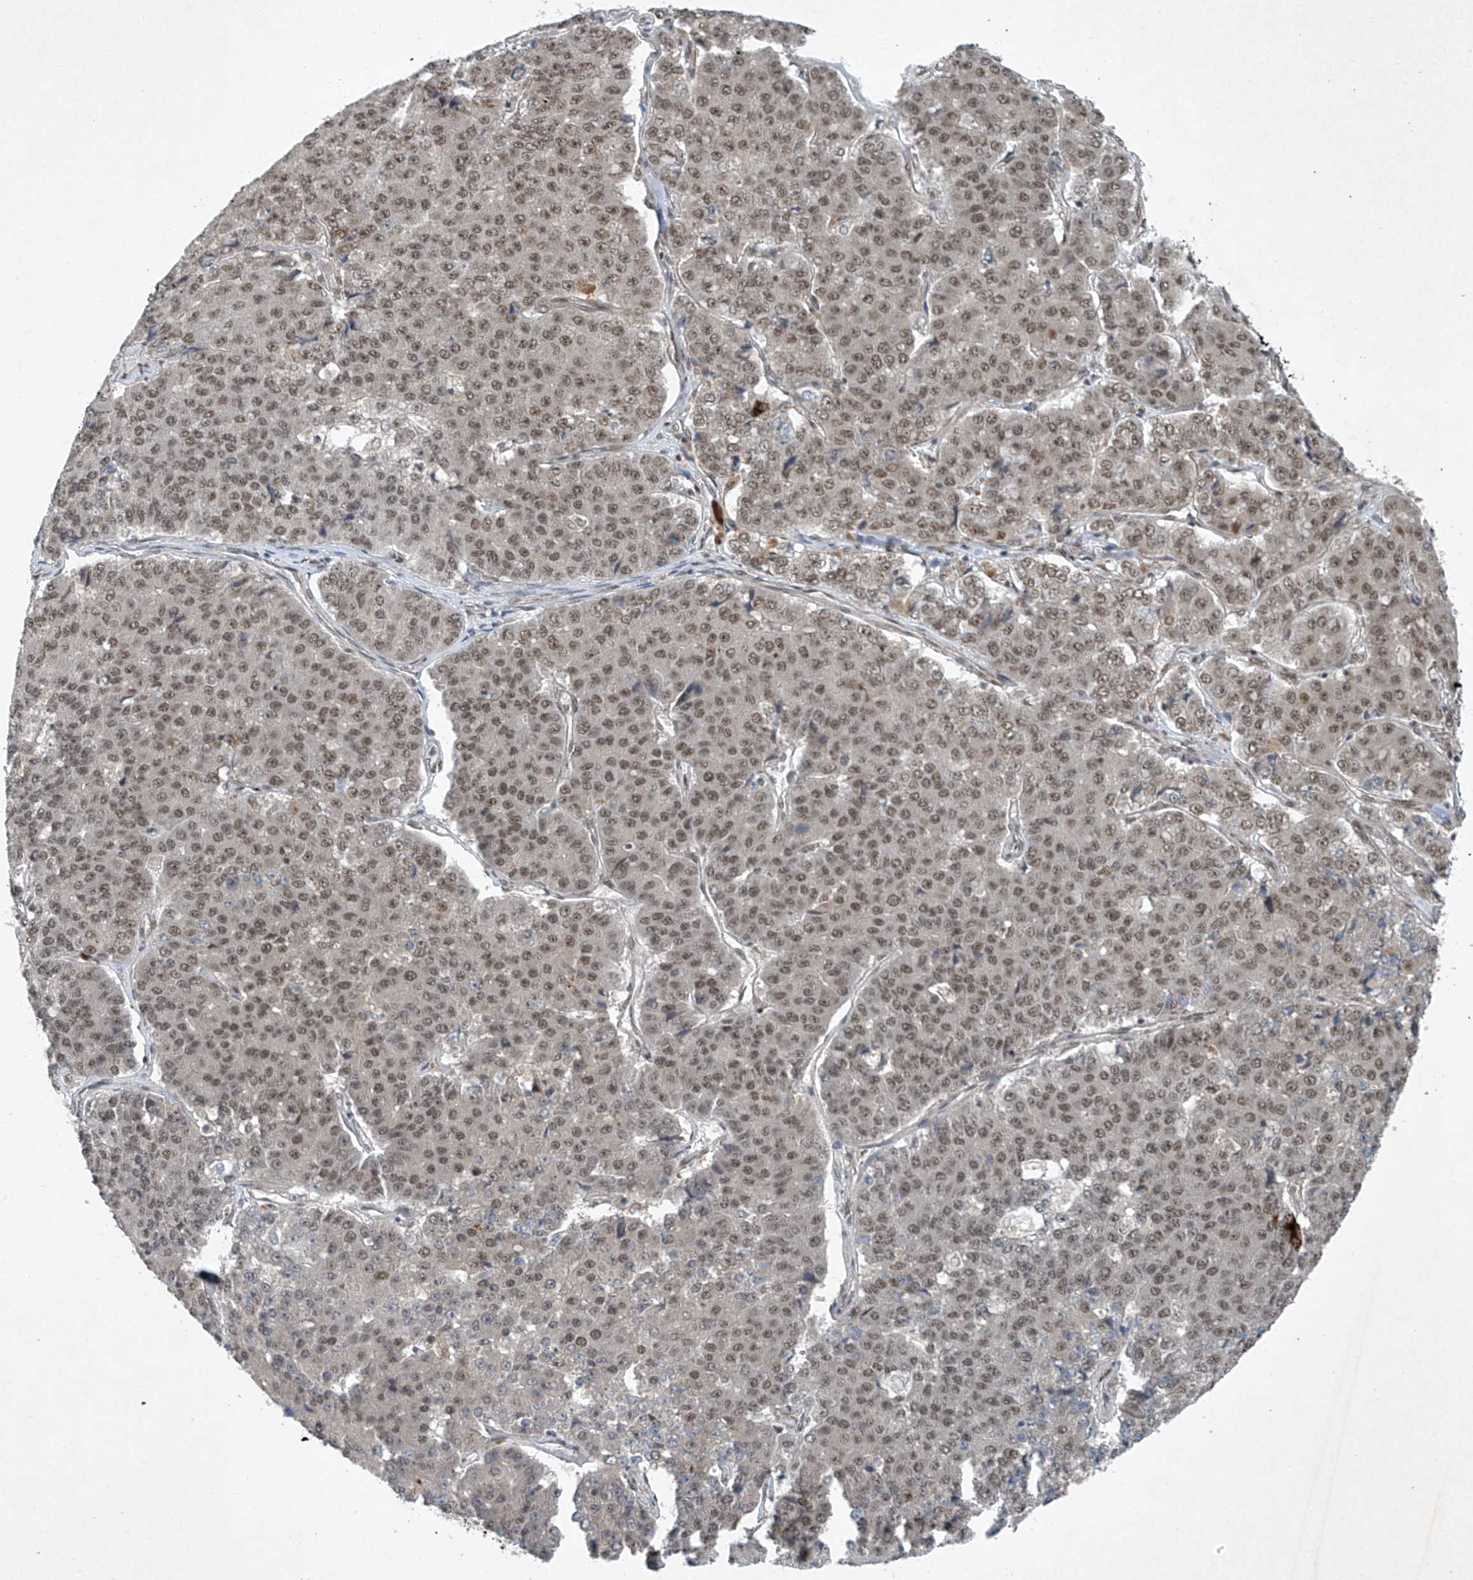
{"staining": {"intensity": "moderate", "quantity": "25%-75%", "location": "nuclear"}, "tissue": "pancreatic cancer", "cell_type": "Tumor cells", "image_type": "cancer", "snomed": [{"axis": "morphology", "description": "Adenocarcinoma, NOS"}, {"axis": "topography", "description": "Pancreas"}], "caption": "Pancreatic adenocarcinoma stained with a brown dye shows moderate nuclear positive staining in about 25%-75% of tumor cells.", "gene": "TAF8", "patient": {"sex": "male", "age": 50}}